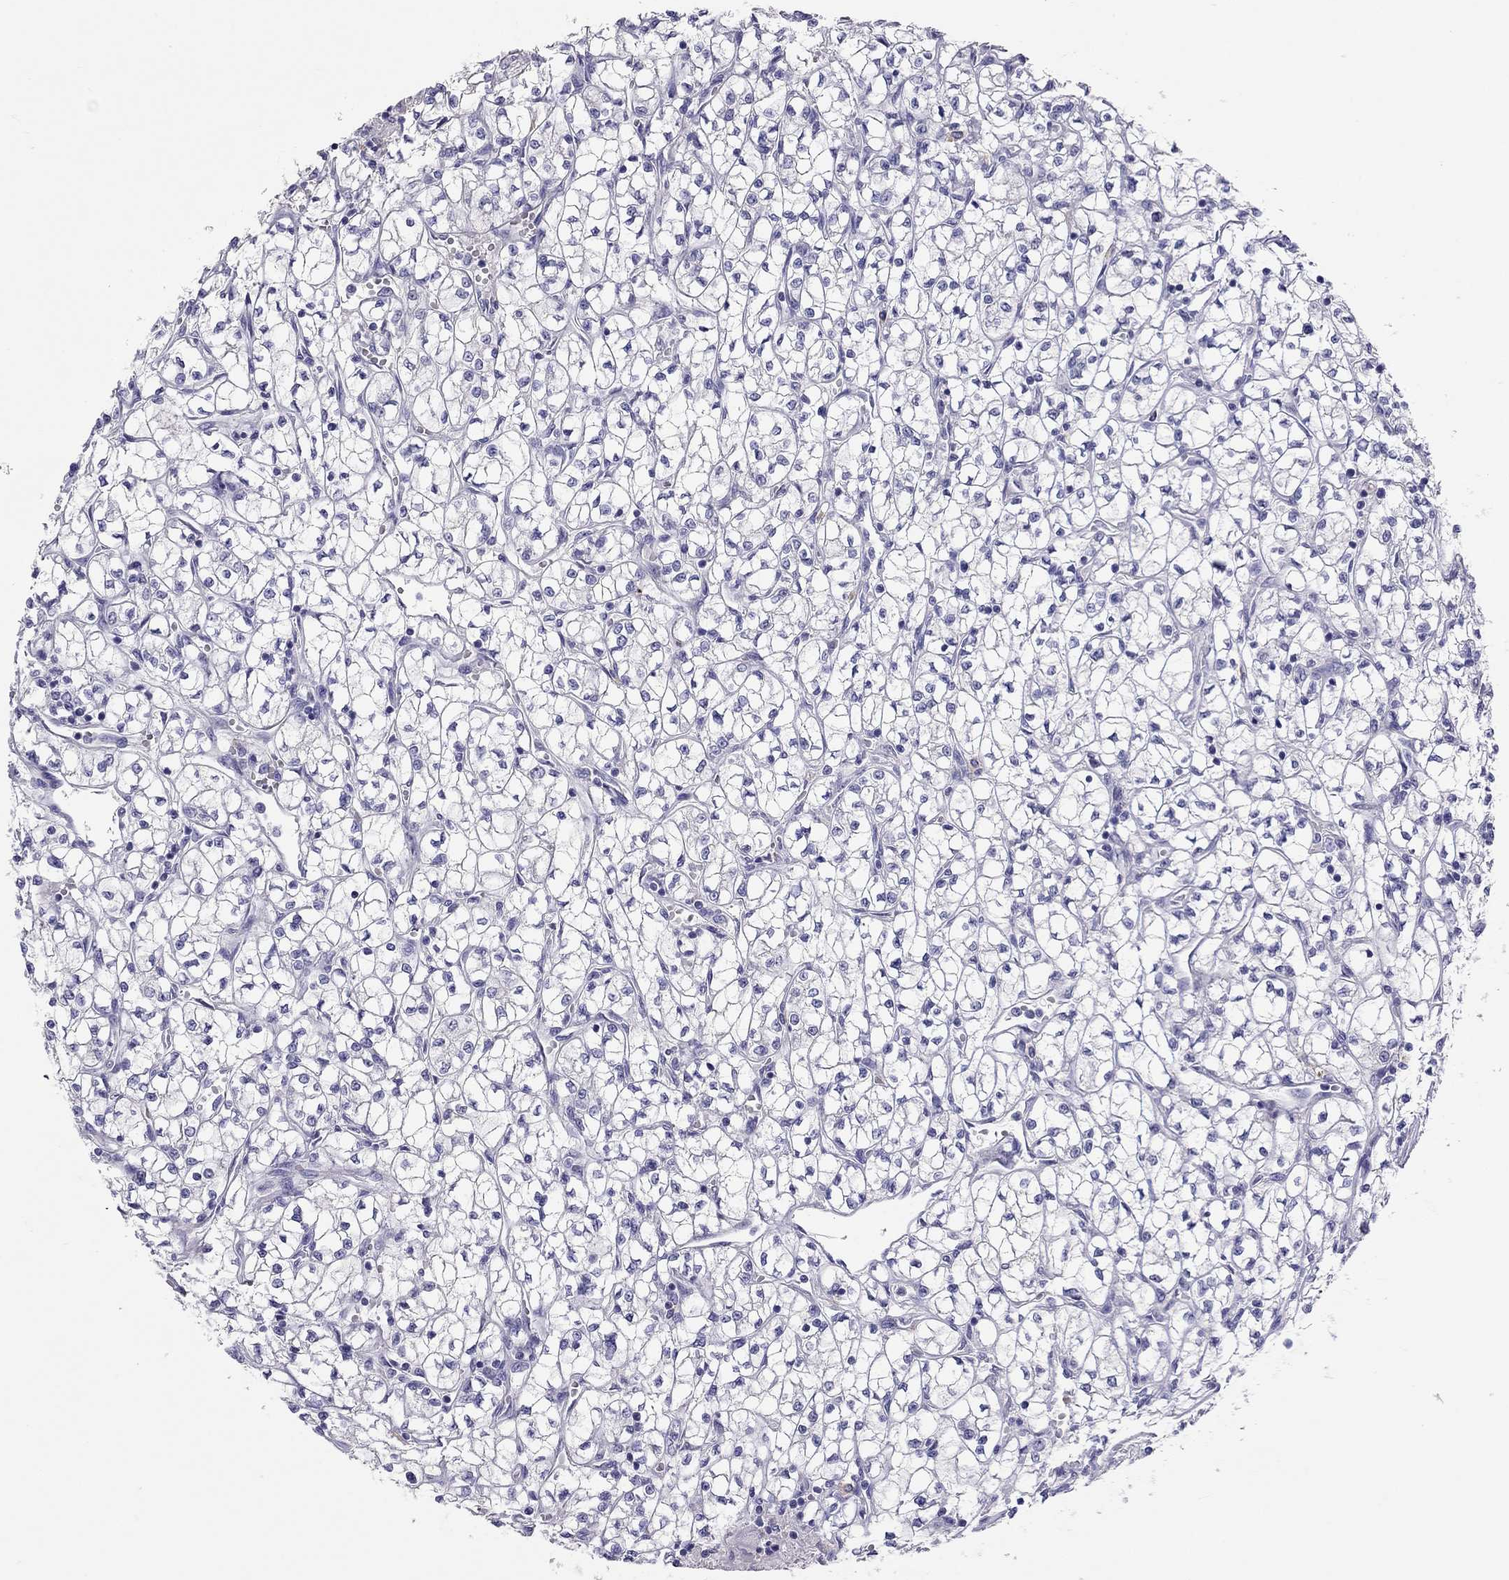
{"staining": {"intensity": "negative", "quantity": "none", "location": "none"}, "tissue": "renal cancer", "cell_type": "Tumor cells", "image_type": "cancer", "snomed": [{"axis": "morphology", "description": "Adenocarcinoma, NOS"}, {"axis": "topography", "description": "Kidney"}], "caption": "This is a photomicrograph of IHC staining of renal cancer (adenocarcinoma), which shows no expression in tumor cells.", "gene": "CALHM1", "patient": {"sex": "female", "age": 64}}